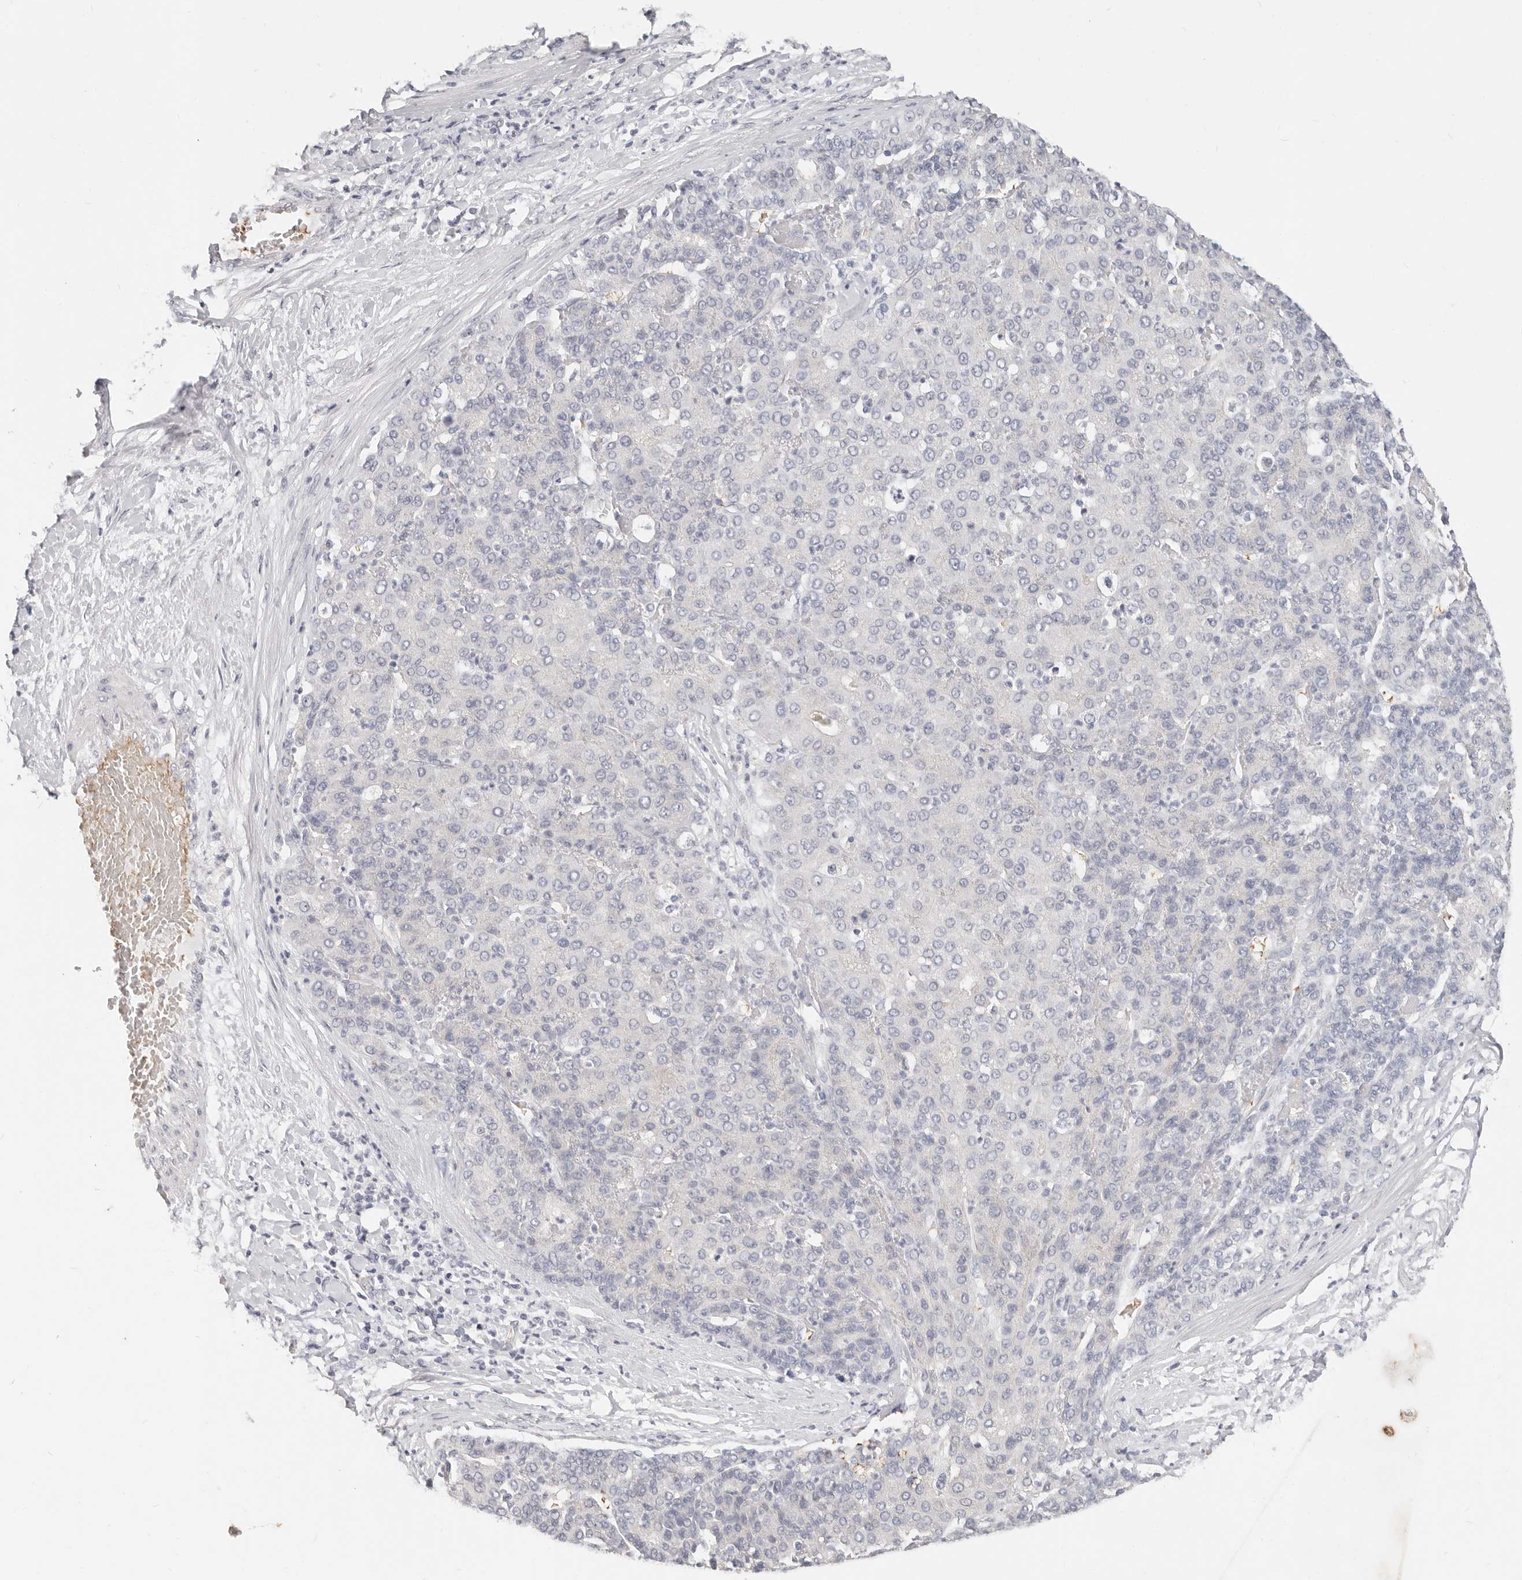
{"staining": {"intensity": "negative", "quantity": "none", "location": "none"}, "tissue": "liver cancer", "cell_type": "Tumor cells", "image_type": "cancer", "snomed": [{"axis": "morphology", "description": "Carcinoma, Hepatocellular, NOS"}, {"axis": "topography", "description": "Liver"}], "caption": "High power microscopy image of an immunohistochemistry image of liver cancer, revealing no significant staining in tumor cells.", "gene": "TMEM63B", "patient": {"sex": "male", "age": 65}}